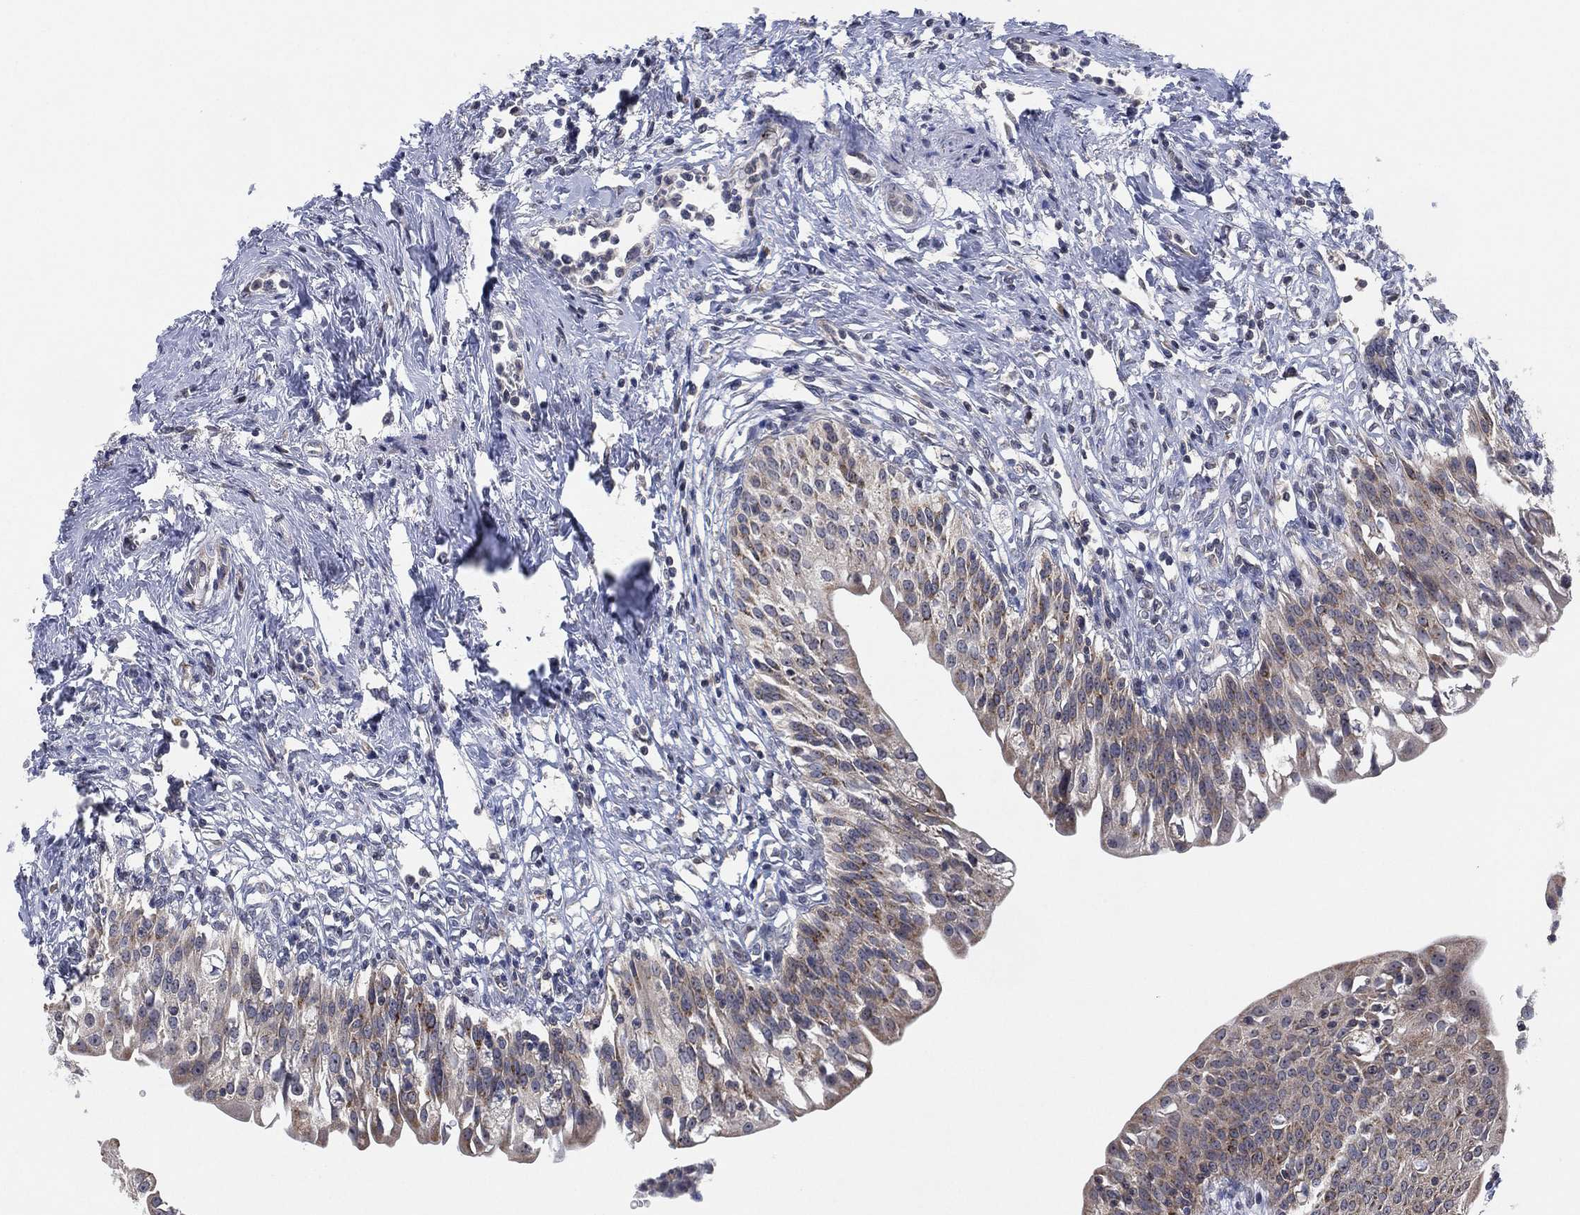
{"staining": {"intensity": "weak", "quantity": "<25%", "location": "cytoplasmic/membranous"}, "tissue": "urinary bladder", "cell_type": "Urothelial cells", "image_type": "normal", "snomed": [{"axis": "morphology", "description": "Normal tissue, NOS"}, {"axis": "topography", "description": "Urinary bladder"}], "caption": "Urothelial cells show no significant positivity in normal urinary bladder. (DAB IHC visualized using brightfield microscopy, high magnification).", "gene": "FAM104A", "patient": {"sex": "male", "age": 76}}